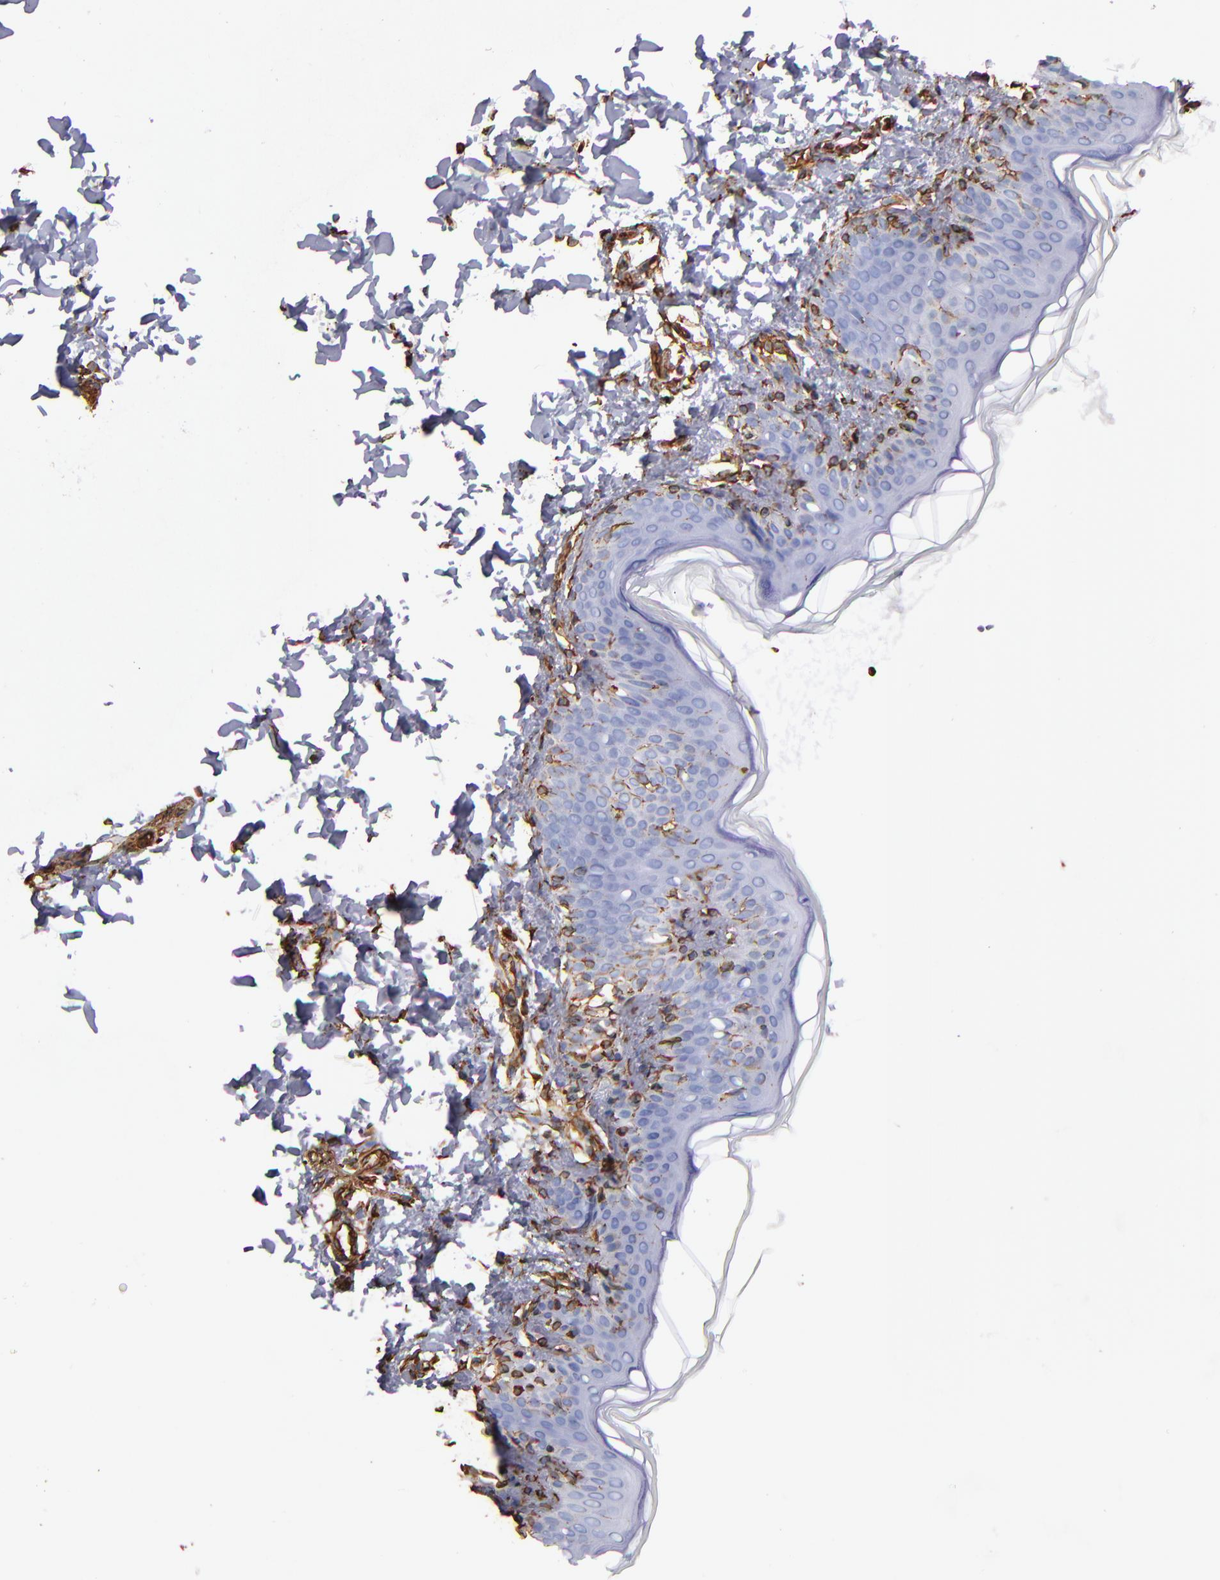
{"staining": {"intensity": "strong", "quantity": ">75%", "location": "cytoplasmic/membranous"}, "tissue": "skin", "cell_type": "Fibroblasts", "image_type": "normal", "snomed": [{"axis": "morphology", "description": "Normal tissue, NOS"}, {"axis": "topography", "description": "Skin"}], "caption": "Fibroblasts show high levels of strong cytoplasmic/membranous expression in about >75% of cells in benign skin. Nuclei are stained in blue.", "gene": "VIM", "patient": {"sex": "female", "age": 4}}